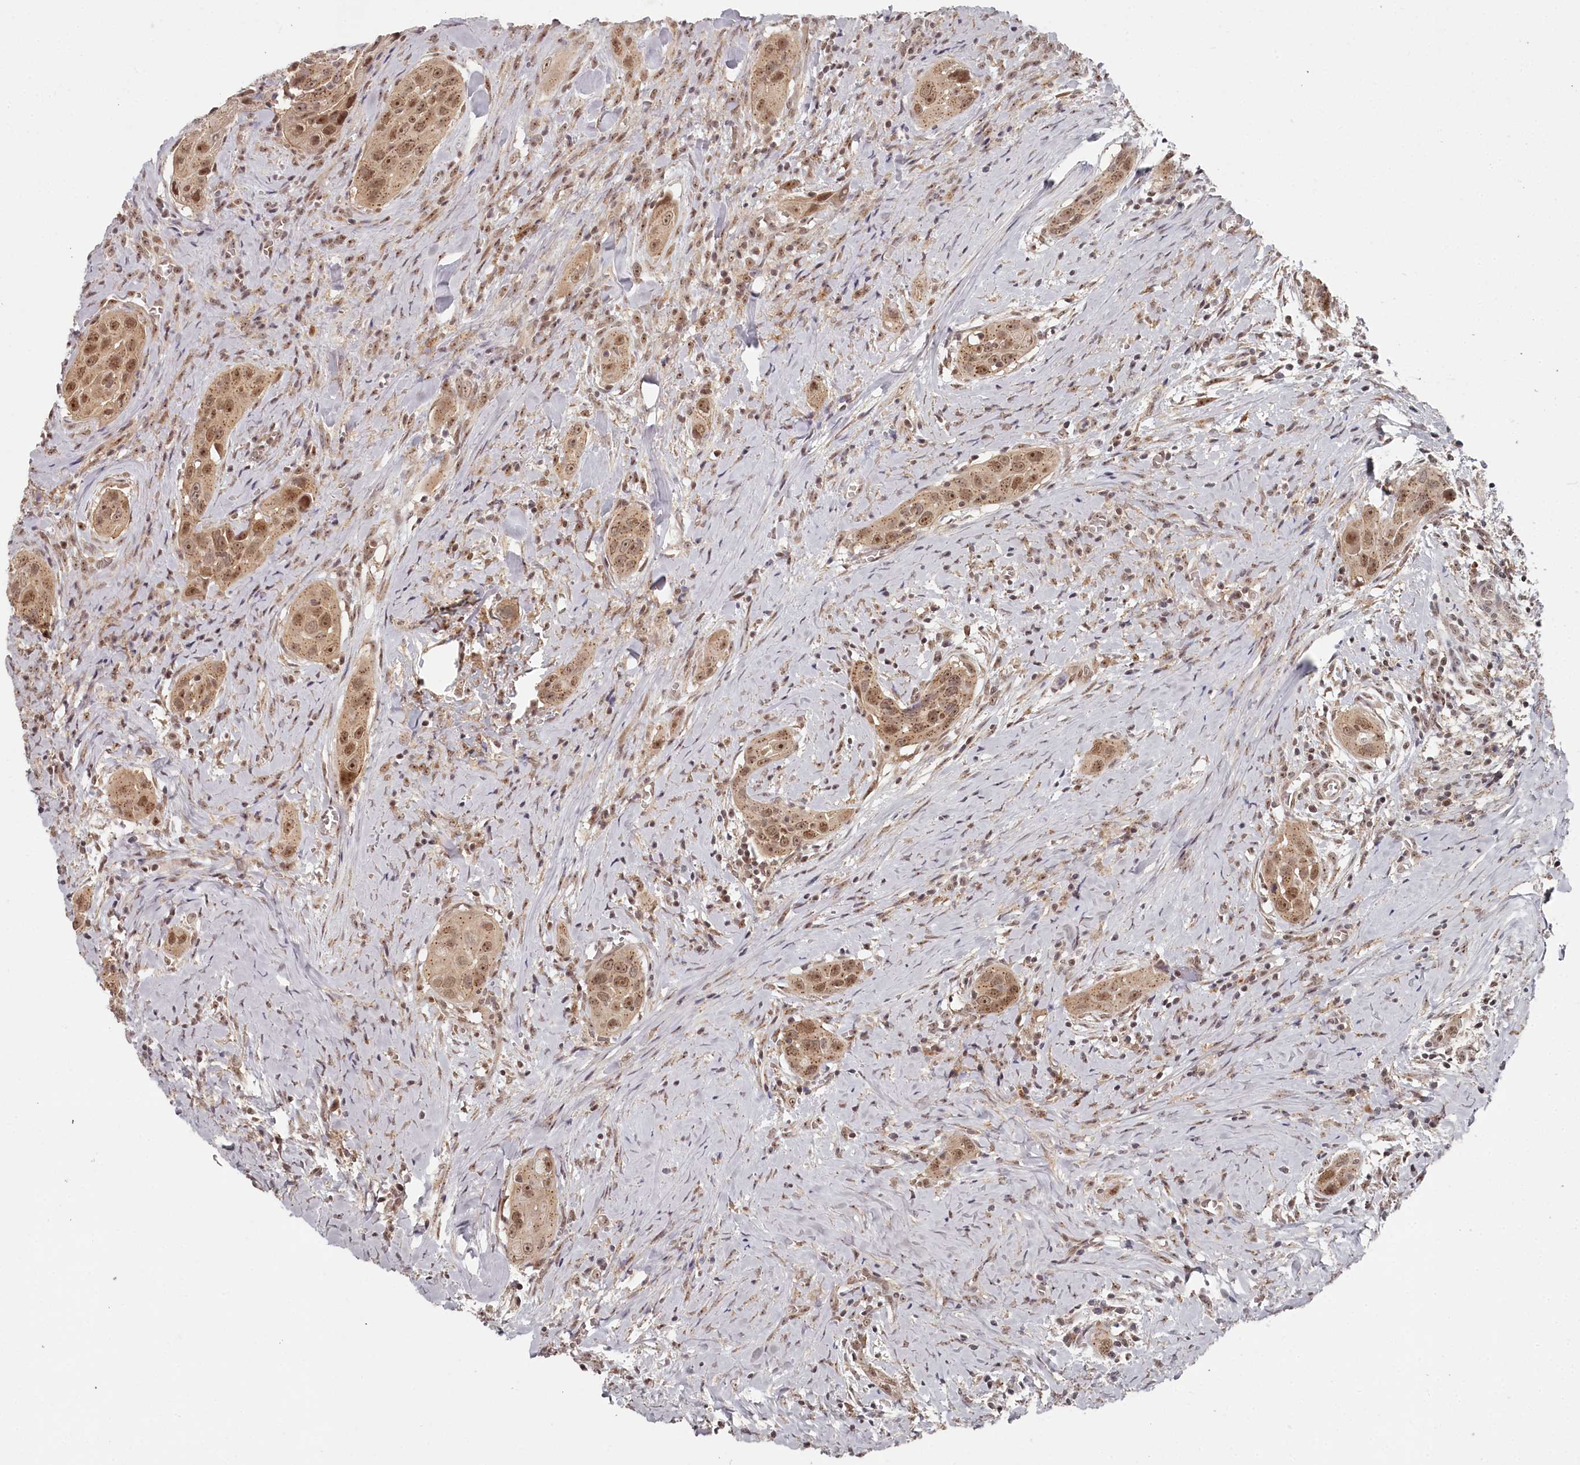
{"staining": {"intensity": "moderate", "quantity": ">75%", "location": "cytoplasmic/membranous,nuclear"}, "tissue": "head and neck cancer", "cell_type": "Tumor cells", "image_type": "cancer", "snomed": [{"axis": "morphology", "description": "Squamous cell carcinoma, NOS"}, {"axis": "topography", "description": "Oral tissue"}, {"axis": "topography", "description": "Head-Neck"}], "caption": "Tumor cells reveal moderate cytoplasmic/membranous and nuclear staining in about >75% of cells in squamous cell carcinoma (head and neck). The staining was performed using DAB (3,3'-diaminobenzidine) to visualize the protein expression in brown, while the nuclei were stained in blue with hematoxylin (Magnification: 20x).", "gene": "EXOSC1", "patient": {"sex": "female", "age": 50}}